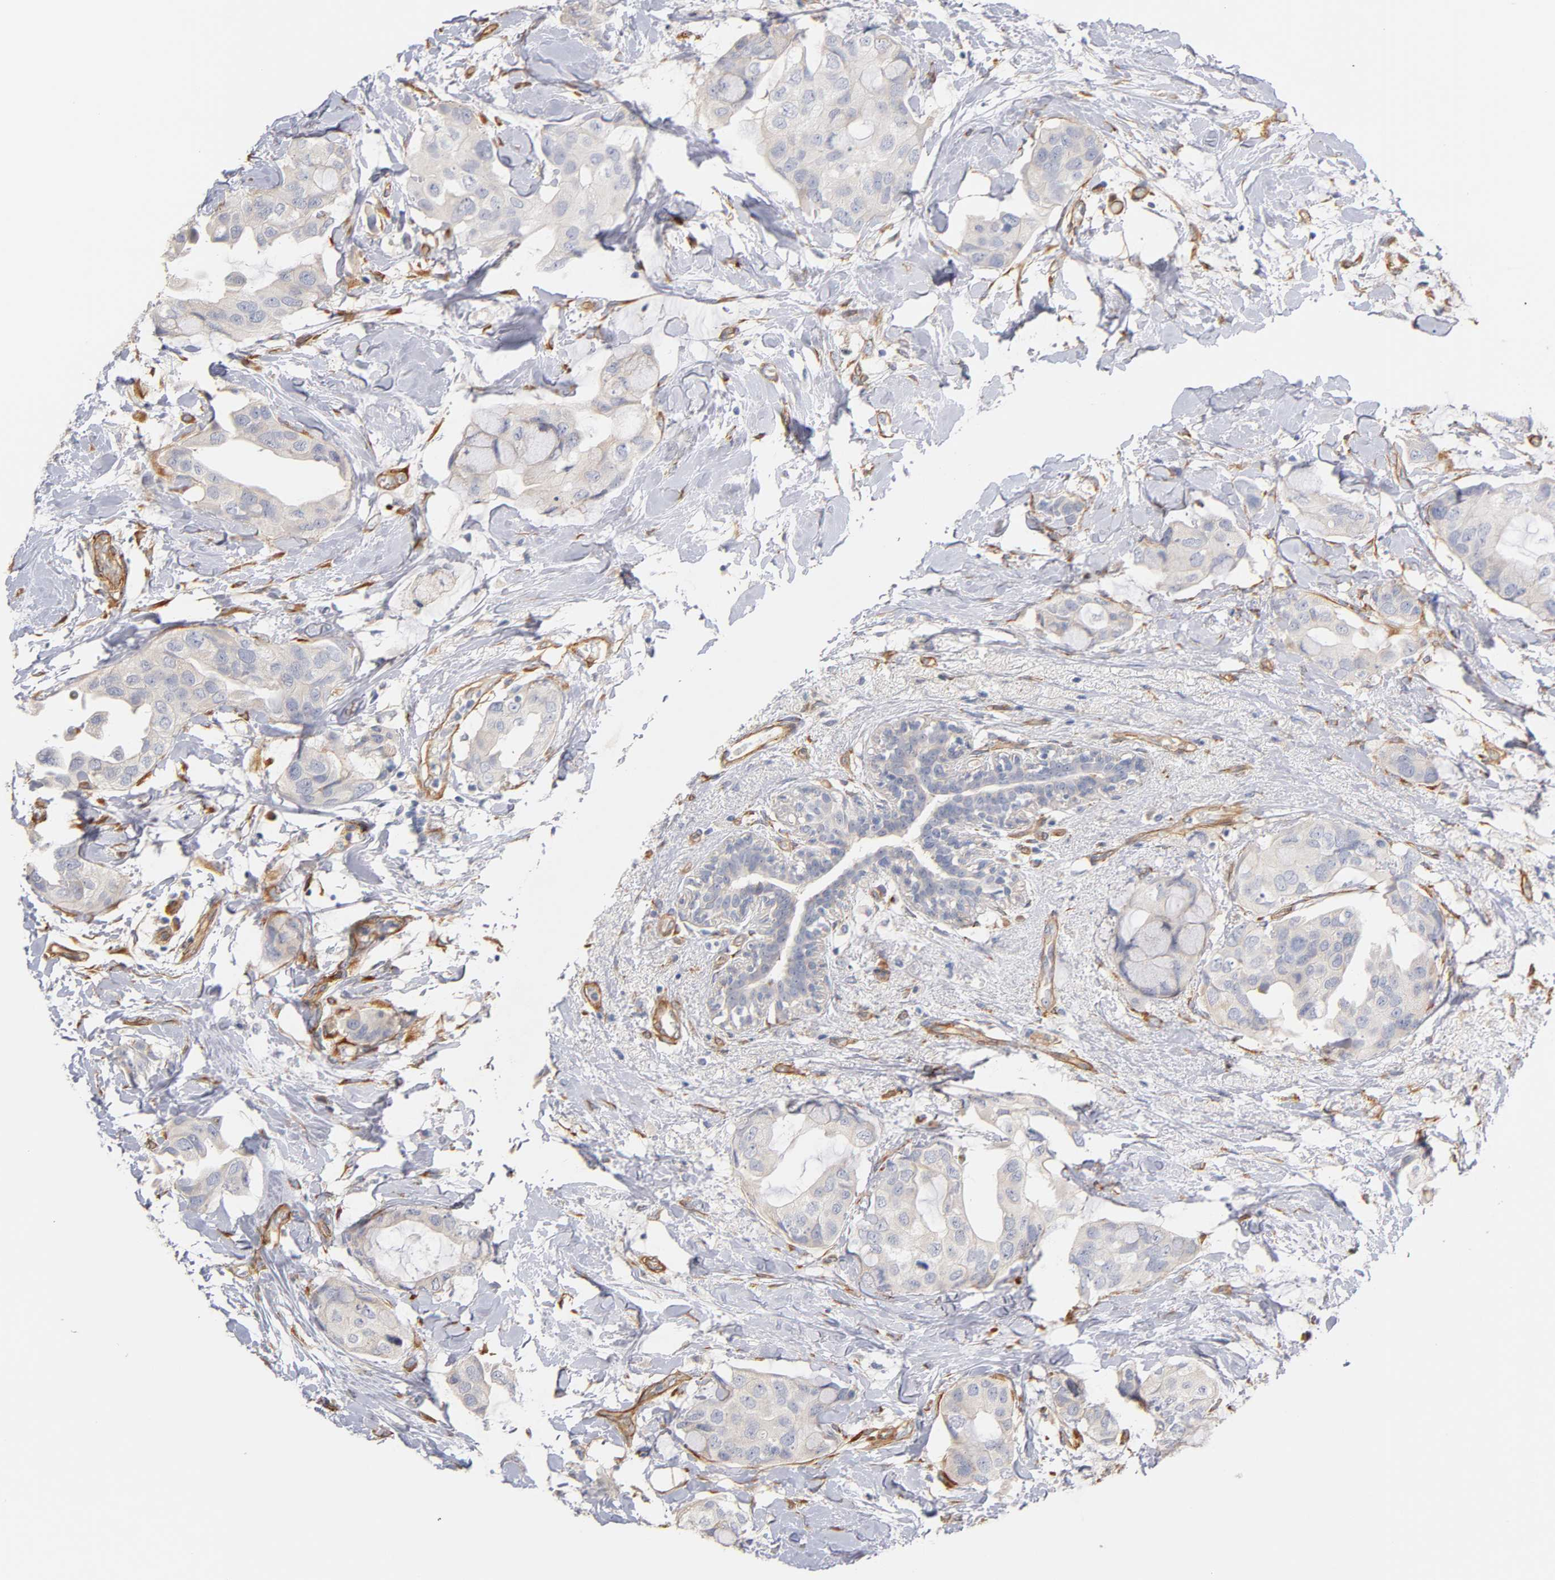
{"staining": {"intensity": "negative", "quantity": "none", "location": "none"}, "tissue": "breast cancer", "cell_type": "Tumor cells", "image_type": "cancer", "snomed": [{"axis": "morphology", "description": "Duct carcinoma"}, {"axis": "topography", "description": "Breast"}], "caption": "Infiltrating ductal carcinoma (breast) was stained to show a protein in brown. There is no significant positivity in tumor cells.", "gene": "LAMB1", "patient": {"sex": "female", "age": 40}}